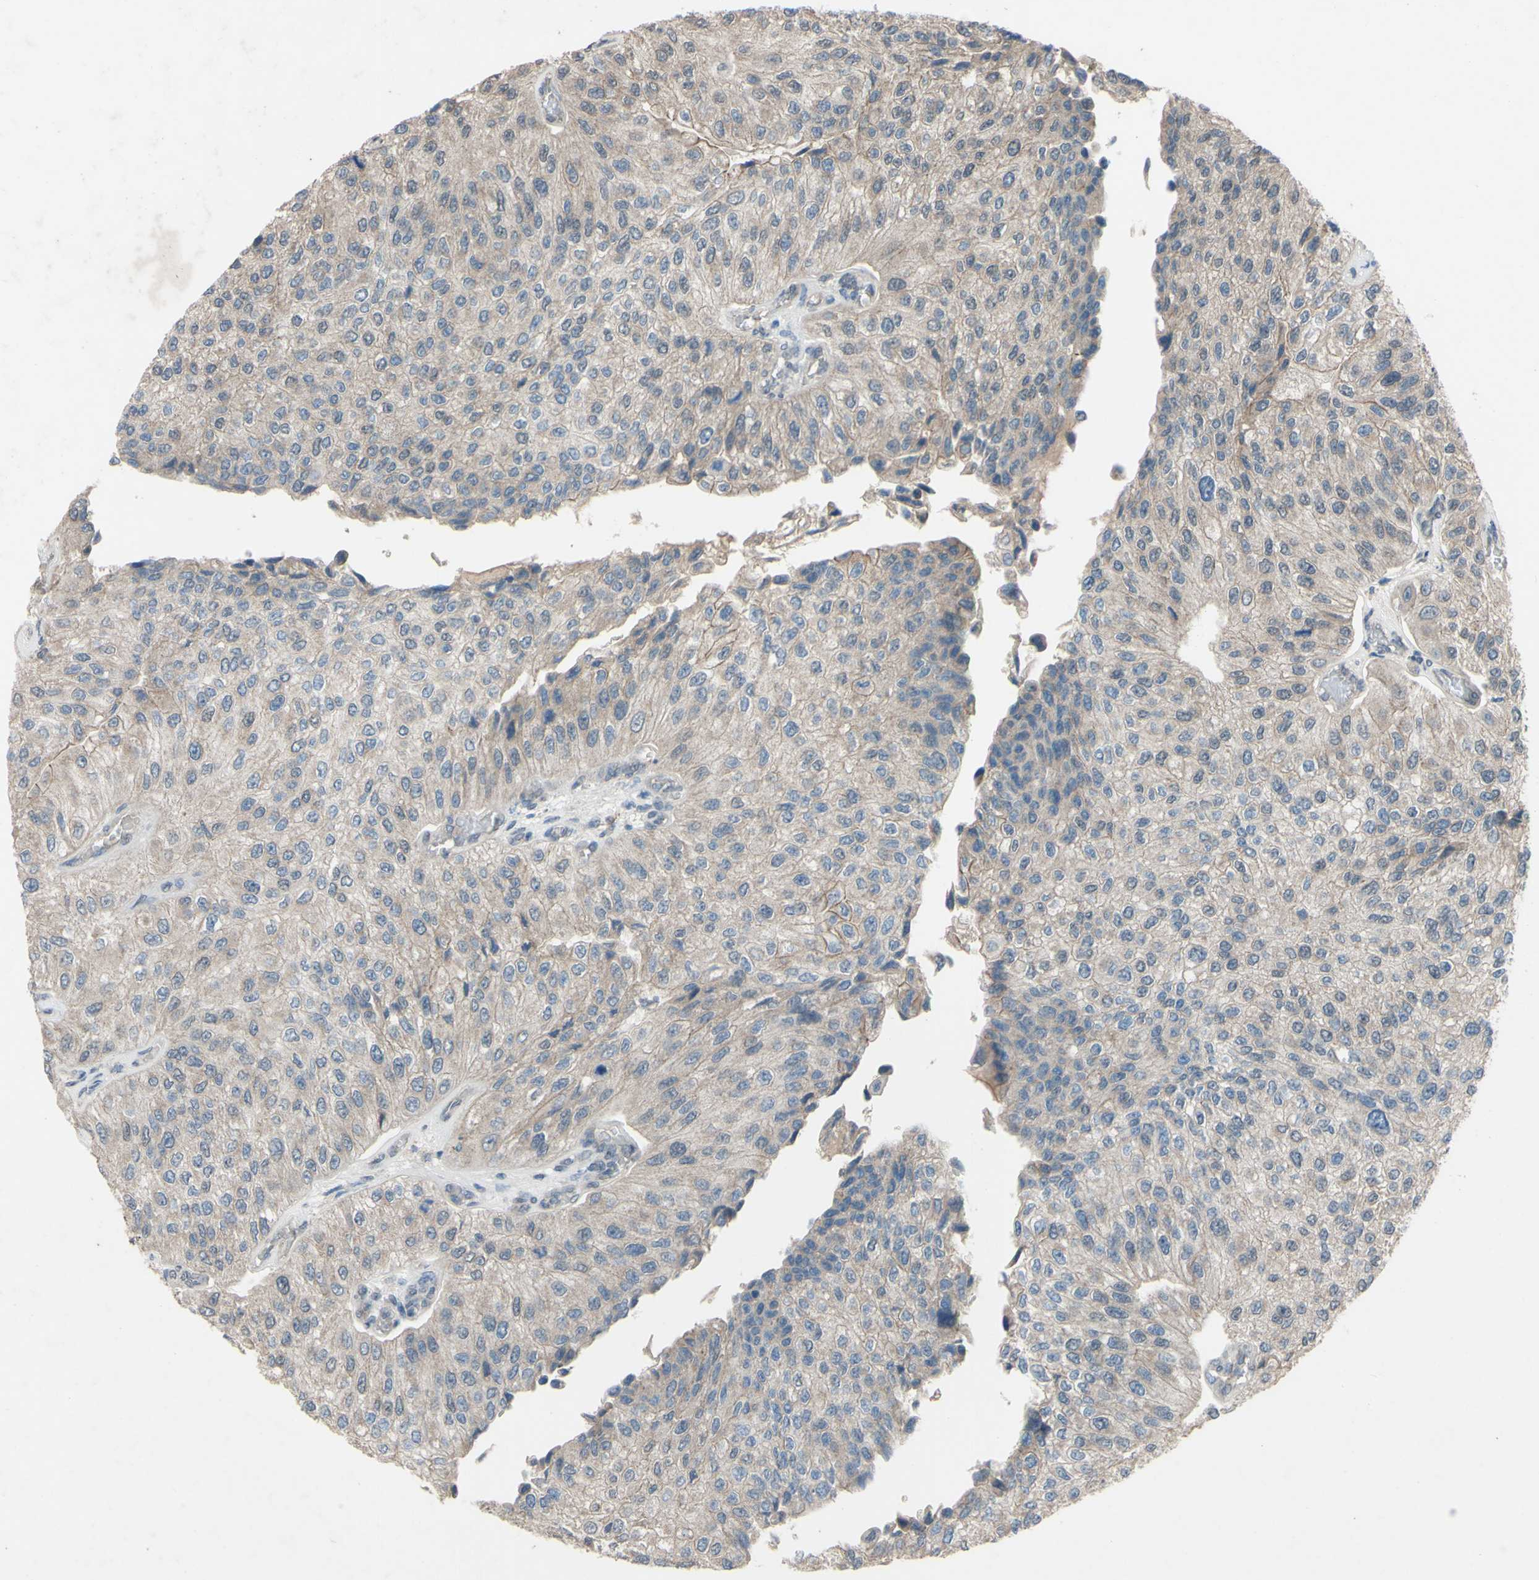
{"staining": {"intensity": "weak", "quantity": ">75%", "location": "cytoplasmic/membranous"}, "tissue": "urothelial cancer", "cell_type": "Tumor cells", "image_type": "cancer", "snomed": [{"axis": "morphology", "description": "Urothelial carcinoma, High grade"}, {"axis": "topography", "description": "Kidney"}, {"axis": "topography", "description": "Urinary bladder"}], "caption": "Immunohistochemistry (IHC) of human urothelial cancer displays low levels of weak cytoplasmic/membranous positivity in about >75% of tumor cells.", "gene": "CDCP1", "patient": {"sex": "male", "age": 77}}